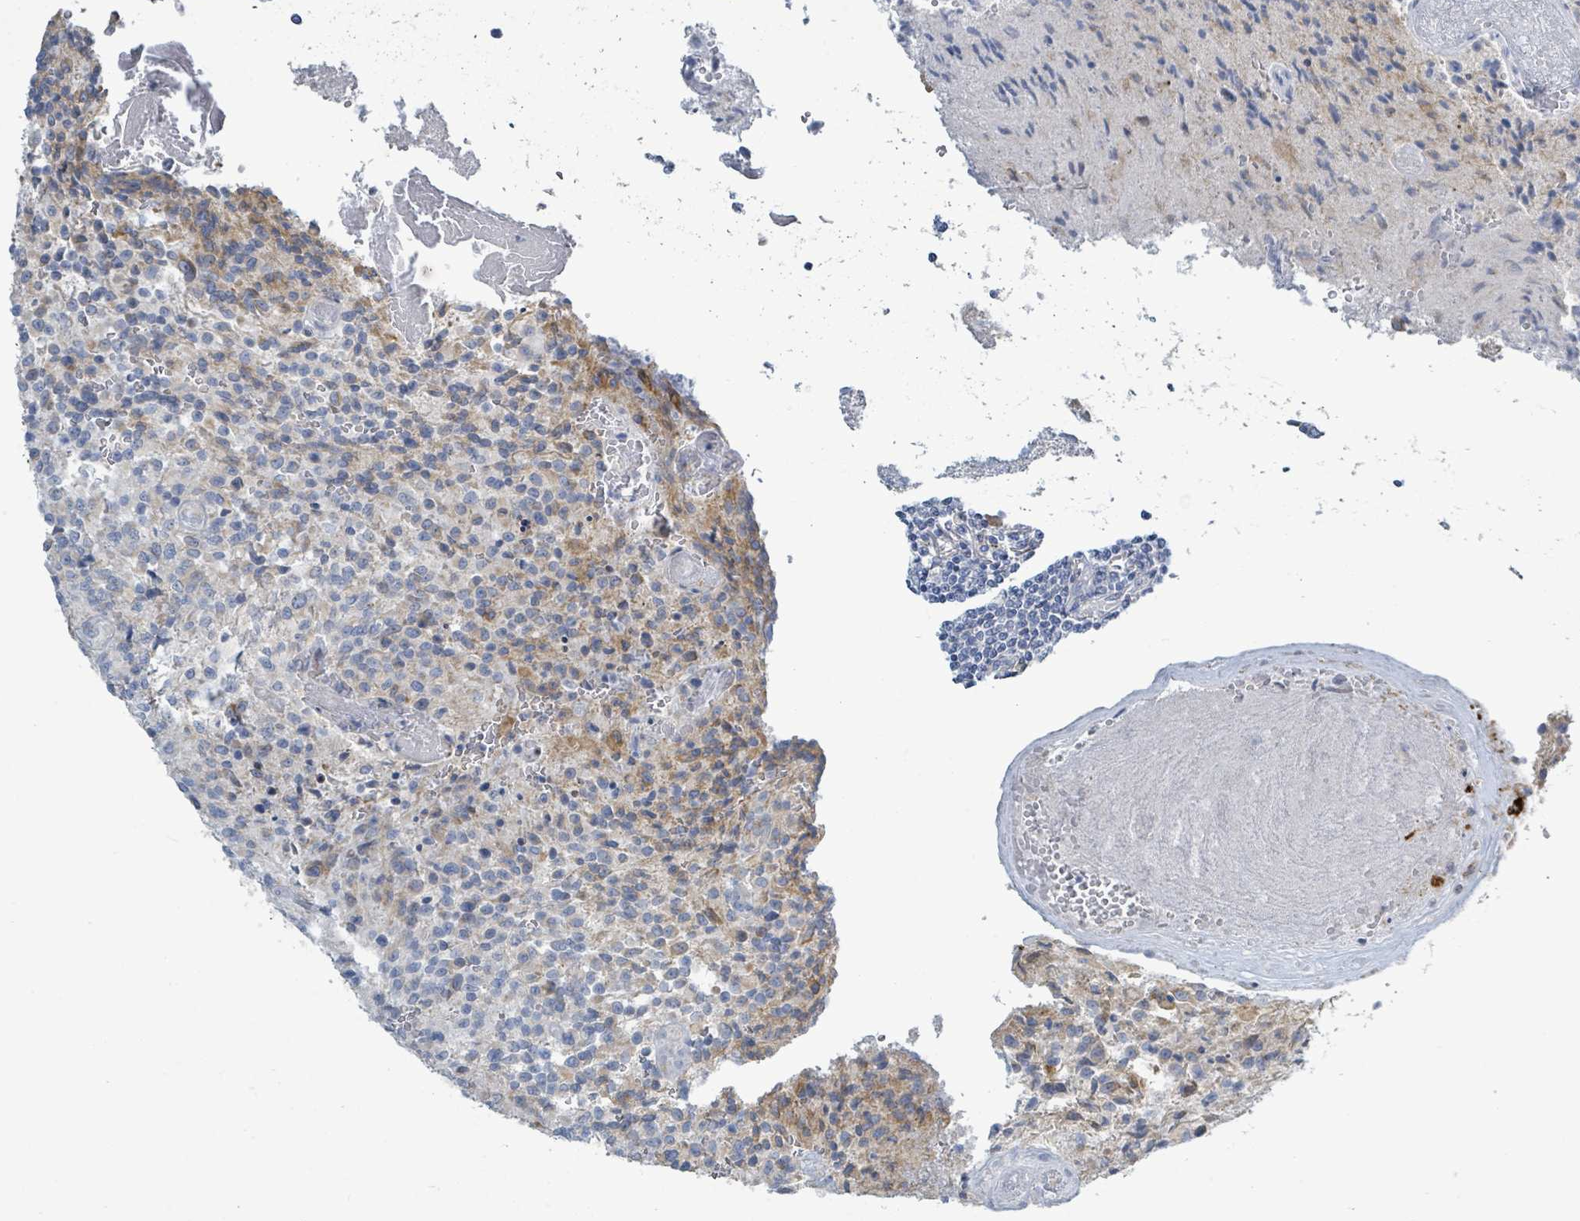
{"staining": {"intensity": "negative", "quantity": "none", "location": "none"}, "tissue": "glioma", "cell_type": "Tumor cells", "image_type": "cancer", "snomed": [{"axis": "morphology", "description": "Normal tissue, NOS"}, {"axis": "morphology", "description": "Glioma, malignant, High grade"}, {"axis": "topography", "description": "Cerebral cortex"}], "caption": "The image reveals no staining of tumor cells in glioma.", "gene": "SIRPB1", "patient": {"sex": "male", "age": 56}}